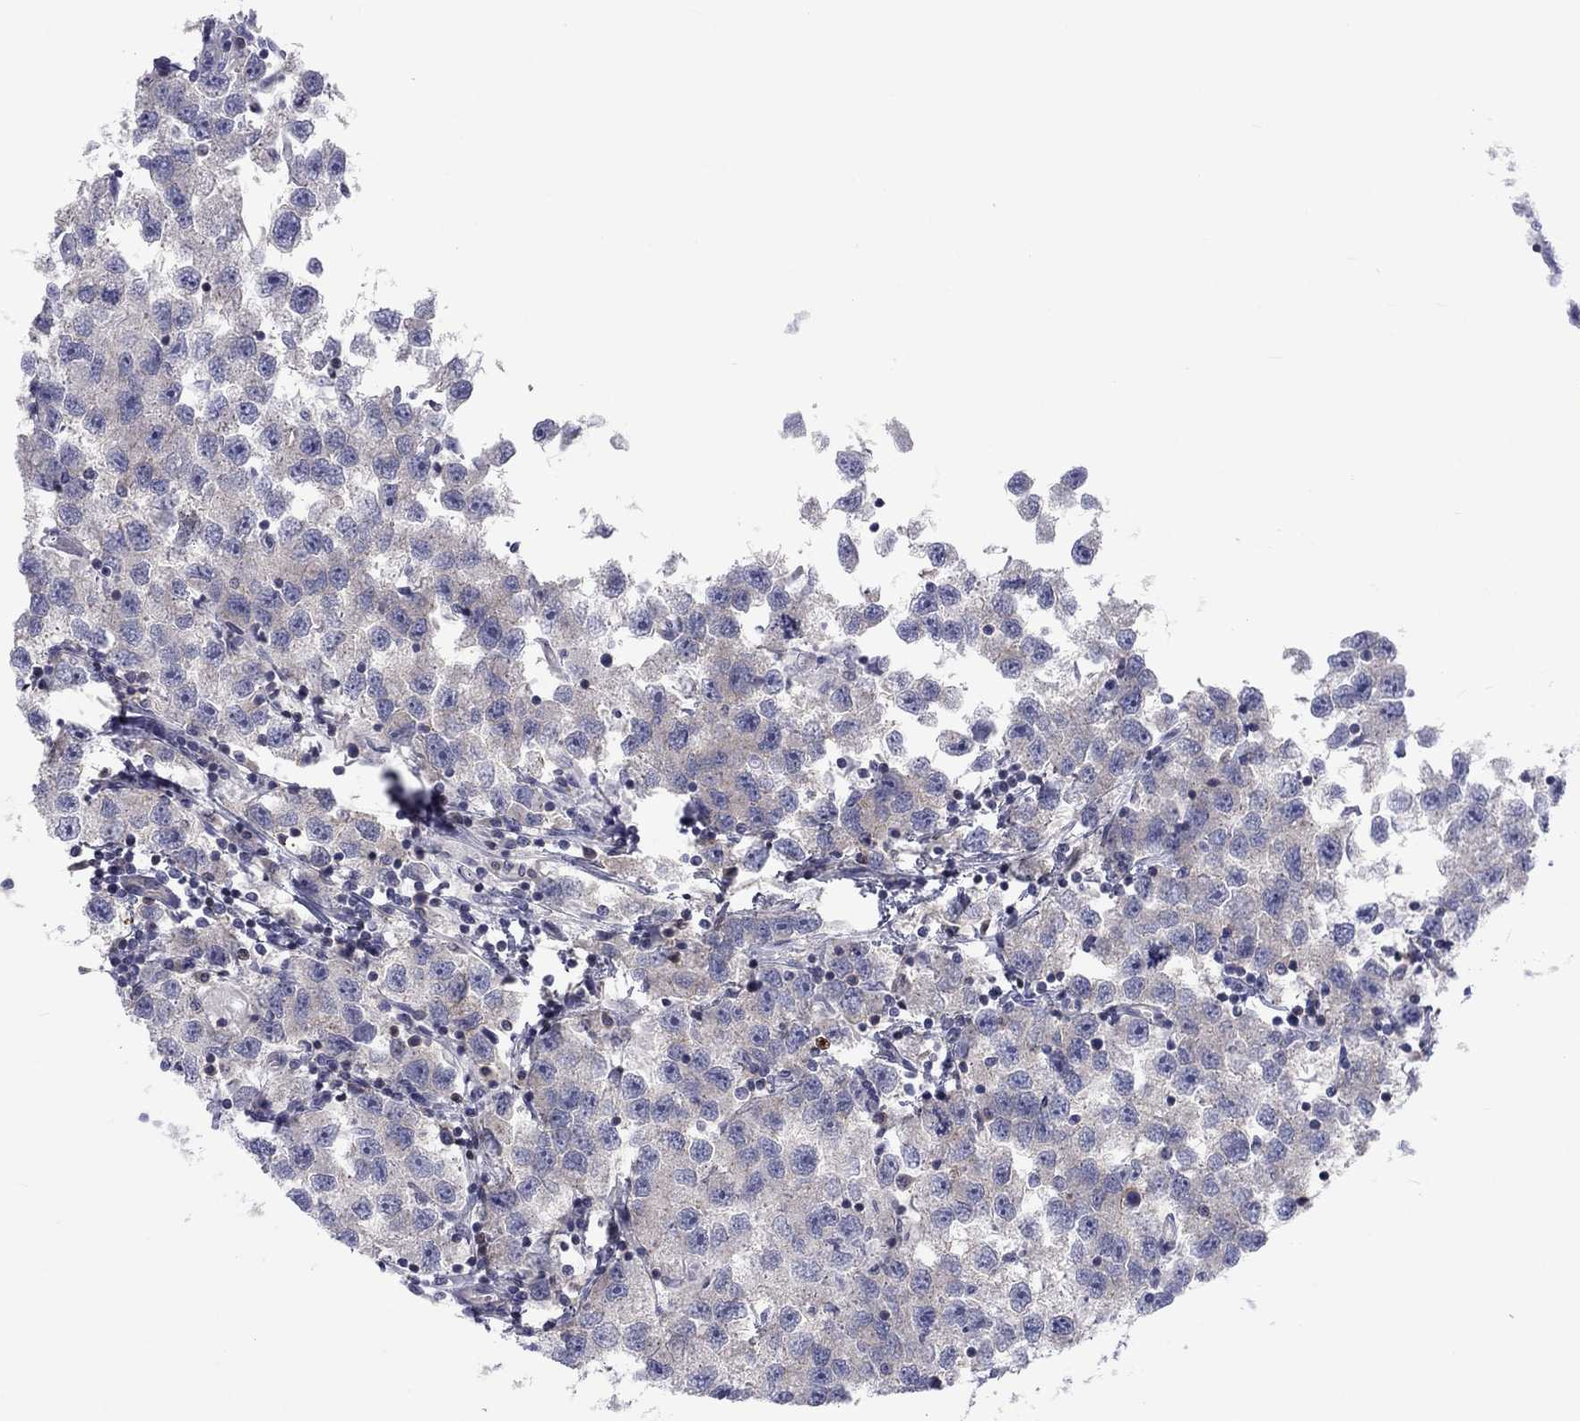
{"staining": {"intensity": "negative", "quantity": "none", "location": "none"}, "tissue": "testis cancer", "cell_type": "Tumor cells", "image_type": "cancer", "snomed": [{"axis": "morphology", "description": "Seminoma, NOS"}, {"axis": "topography", "description": "Testis"}], "caption": "The photomicrograph shows no significant staining in tumor cells of testis cancer (seminoma).", "gene": "CACNA1A", "patient": {"sex": "male", "age": 26}}